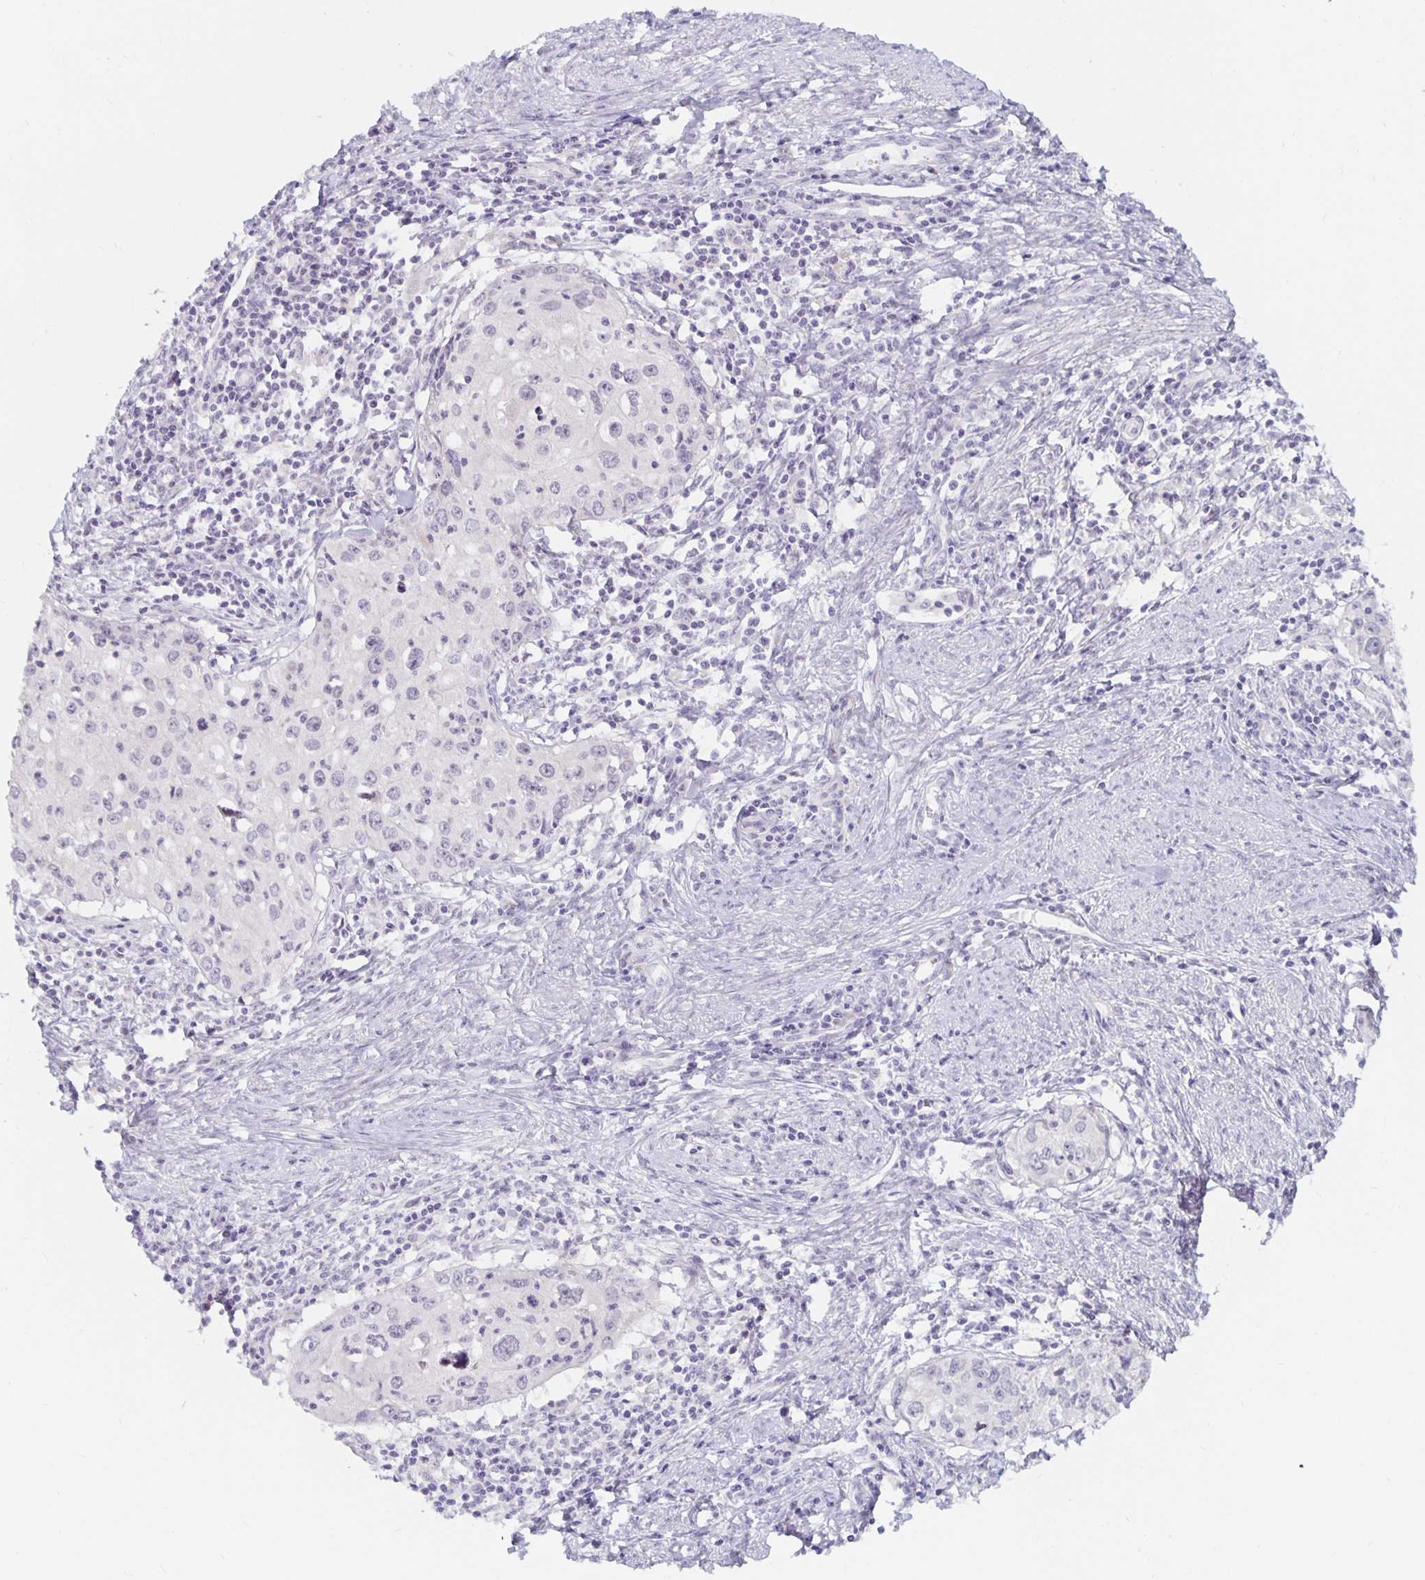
{"staining": {"intensity": "negative", "quantity": "none", "location": "none"}, "tissue": "cervical cancer", "cell_type": "Tumor cells", "image_type": "cancer", "snomed": [{"axis": "morphology", "description": "Squamous cell carcinoma, NOS"}, {"axis": "topography", "description": "Cervix"}], "caption": "This photomicrograph is of squamous cell carcinoma (cervical) stained with IHC to label a protein in brown with the nuclei are counter-stained blue. There is no expression in tumor cells.", "gene": "NUP85", "patient": {"sex": "female", "age": 40}}